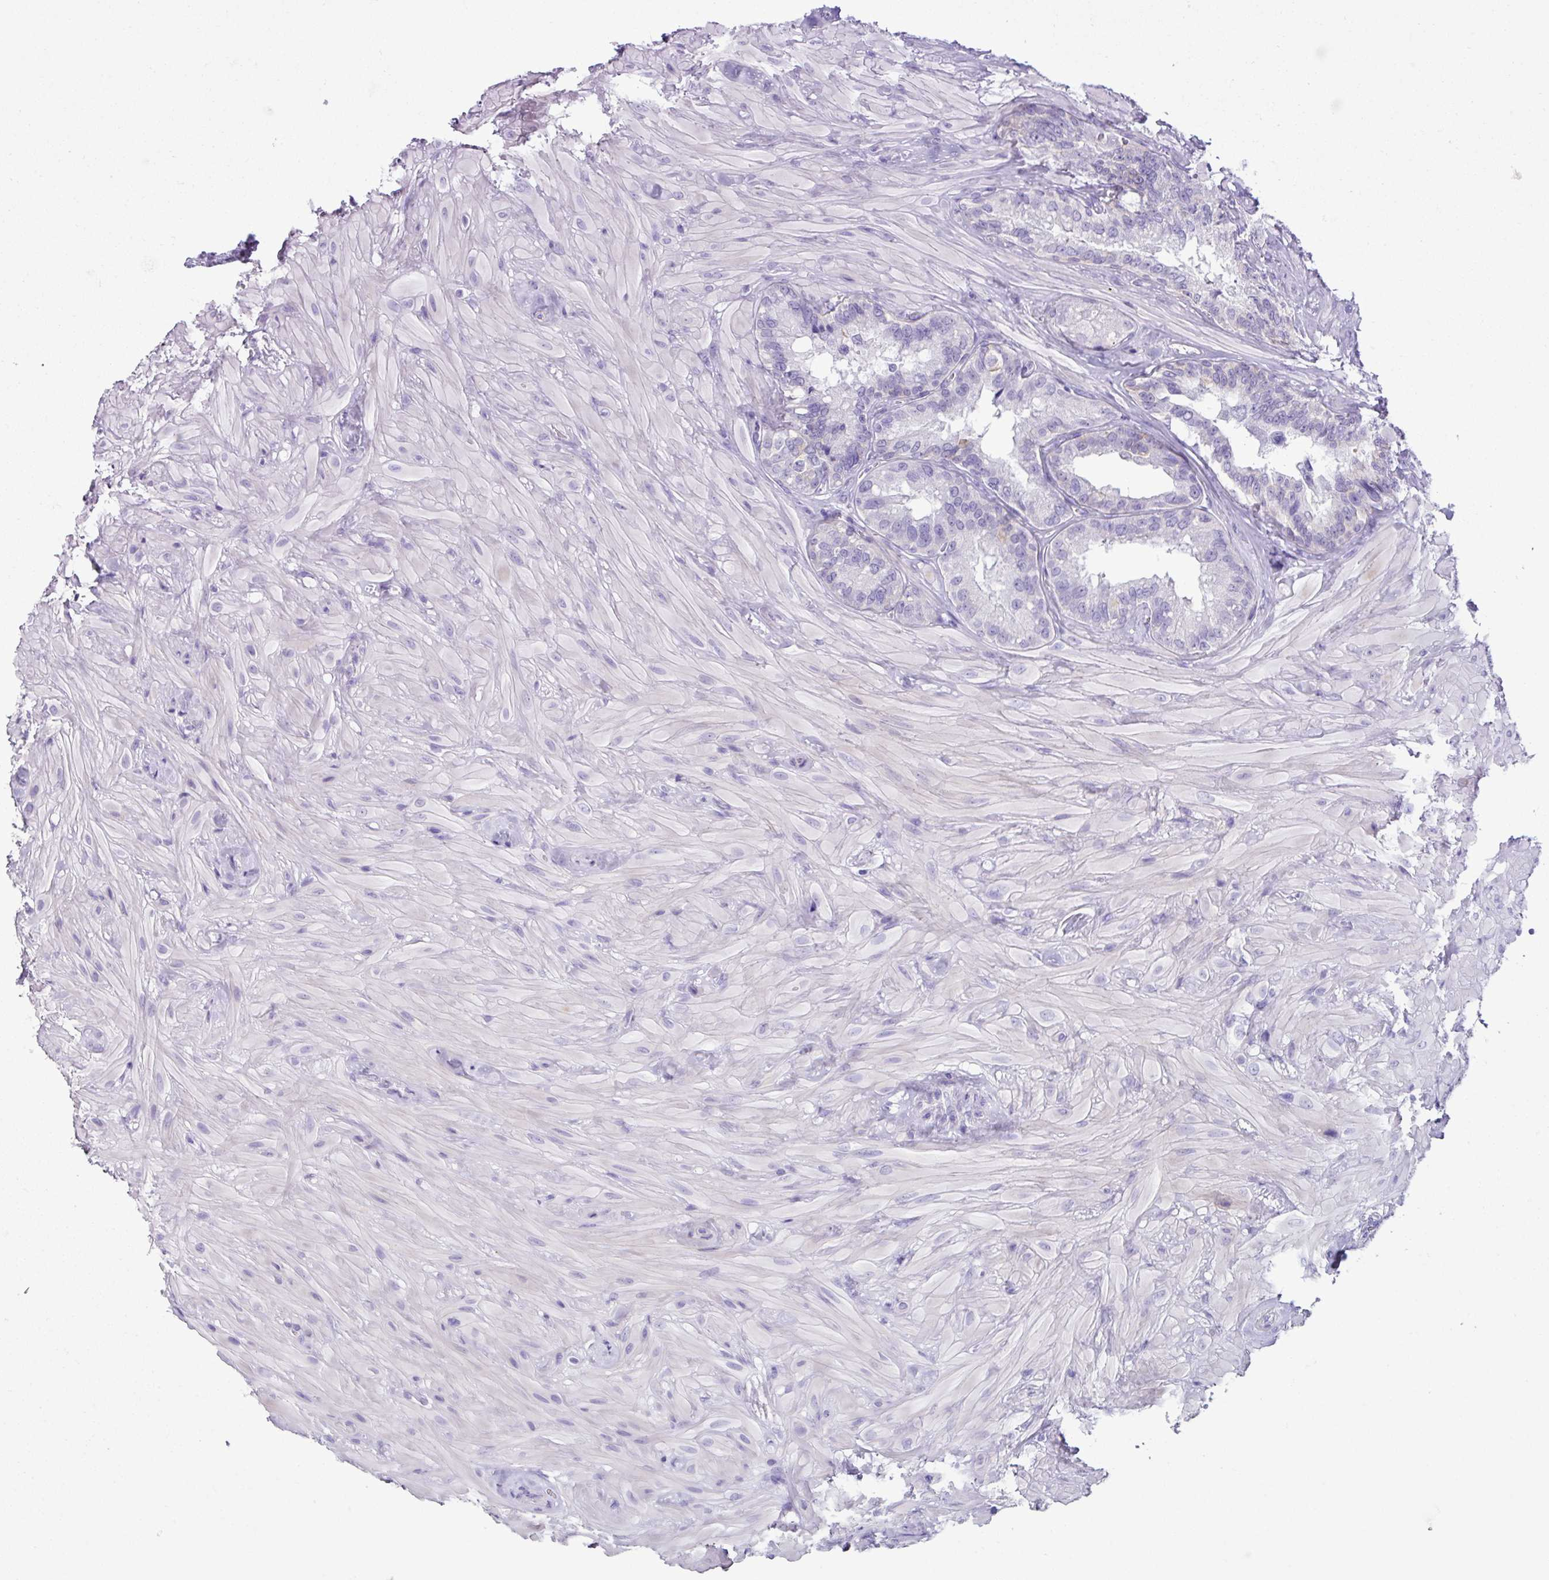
{"staining": {"intensity": "negative", "quantity": "none", "location": "none"}, "tissue": "seminal vesicle", "cell_type": "Glandular cells", "image_type": "normal", "snomed": [{"axis": "morphology", "description": "Normal tissue, NOS"}, {"axis": "topography", "description": "Seminal veicle"}], "caption": "DAB immunohistochemical staining of benign human seminal vesicle shows no significant expression in glandular cells.", "gene": "CYSTM1", "patient": {"sex": "male", "age": 60}}